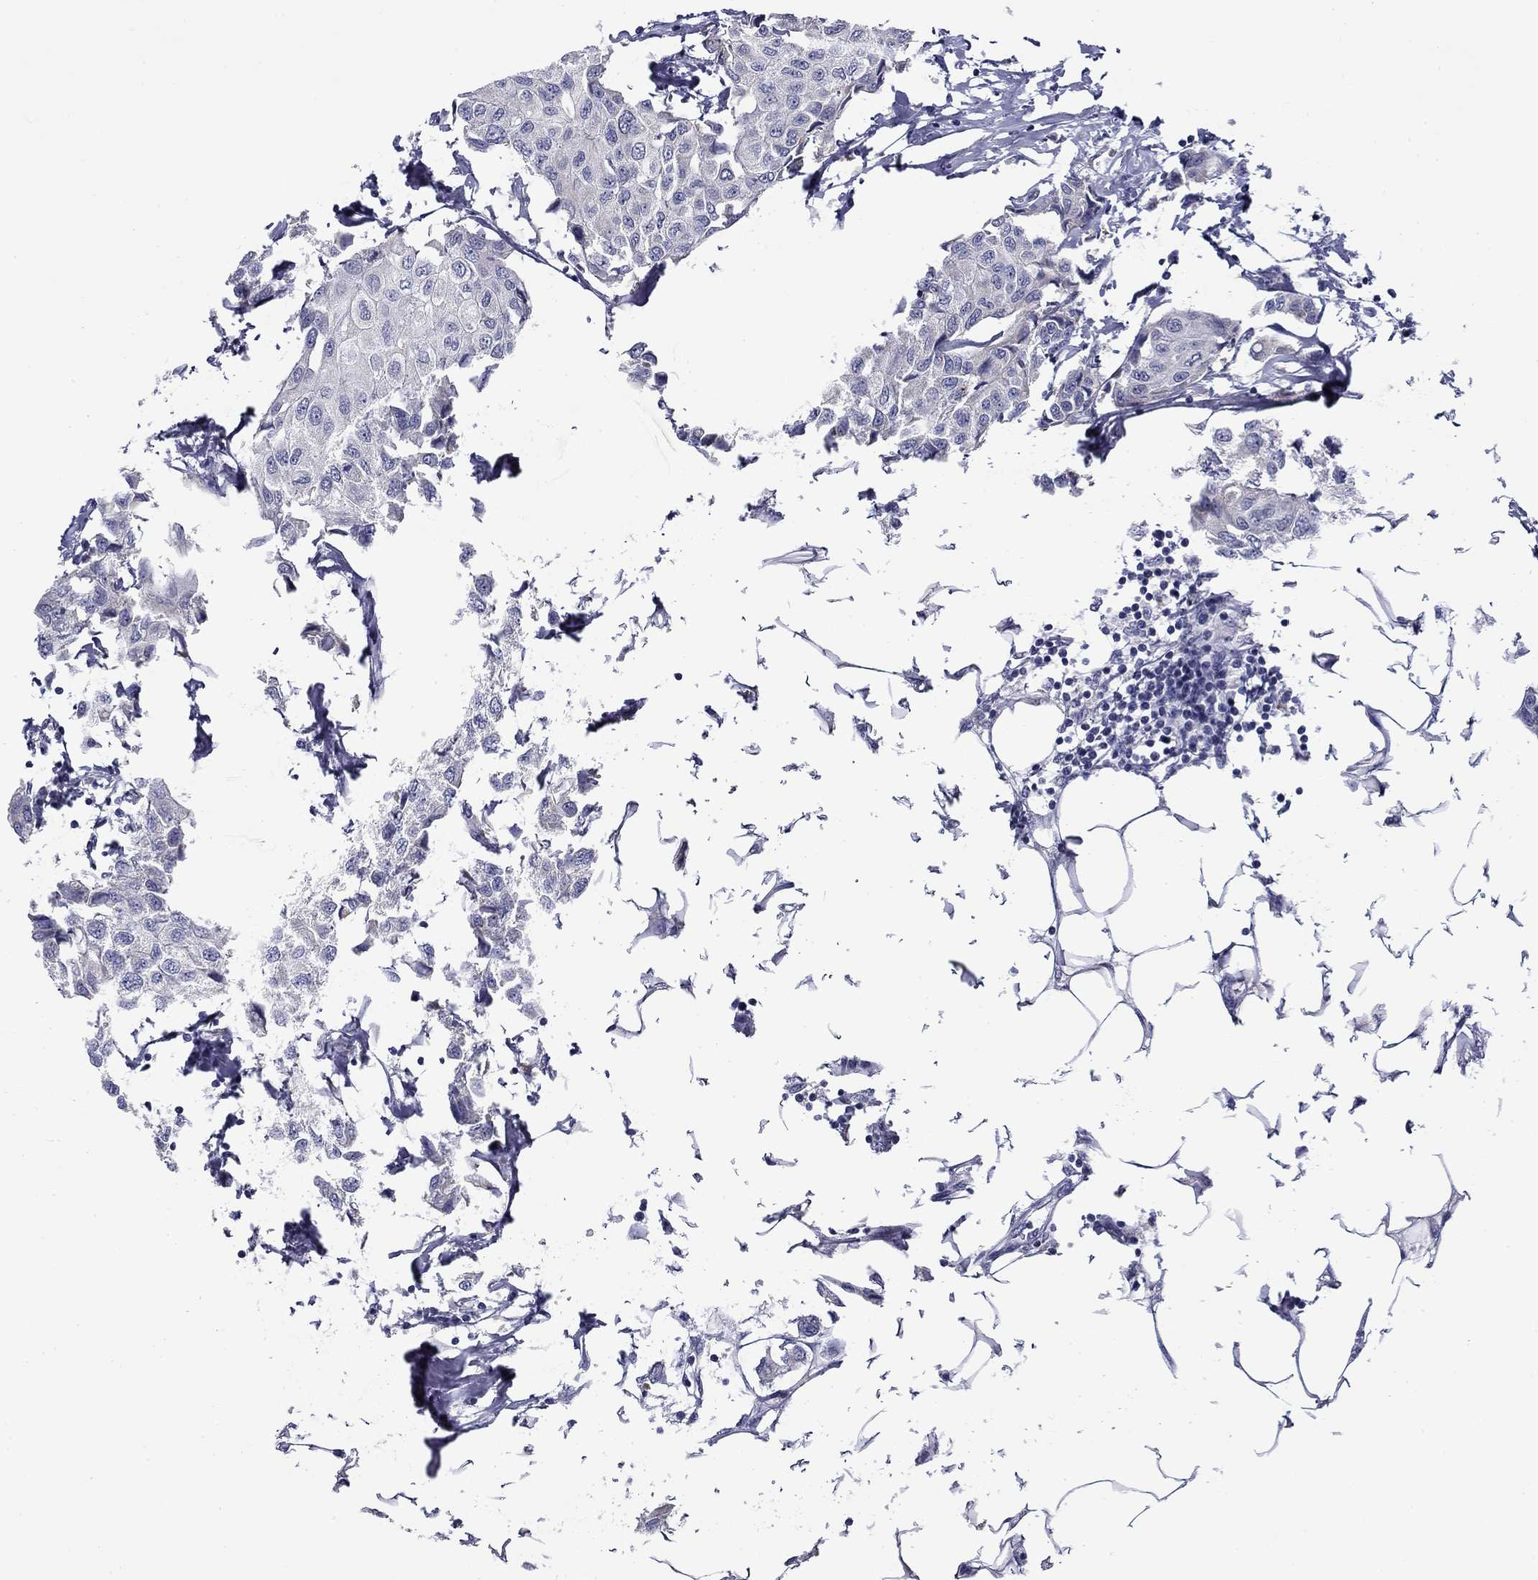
{"staining": {"intensity": "negative", "quantity": "none", "location": "none"}, "tissue": "breast cancer", "cell_type": "Tumor cells", "image_type": "cancer", "snomed": [{"axis": "morphology", "description": "Duct carcinoma"}, {"axis": "topography", "description": "Breast"}], "caption": "DAB (3,3'-diaminobenzidine) immunohistochemical staining of breast cancer shows no significant positivity in tumor cells.", "gene": "SPATA7", "patient": {"sex": "female", "age": 80}}